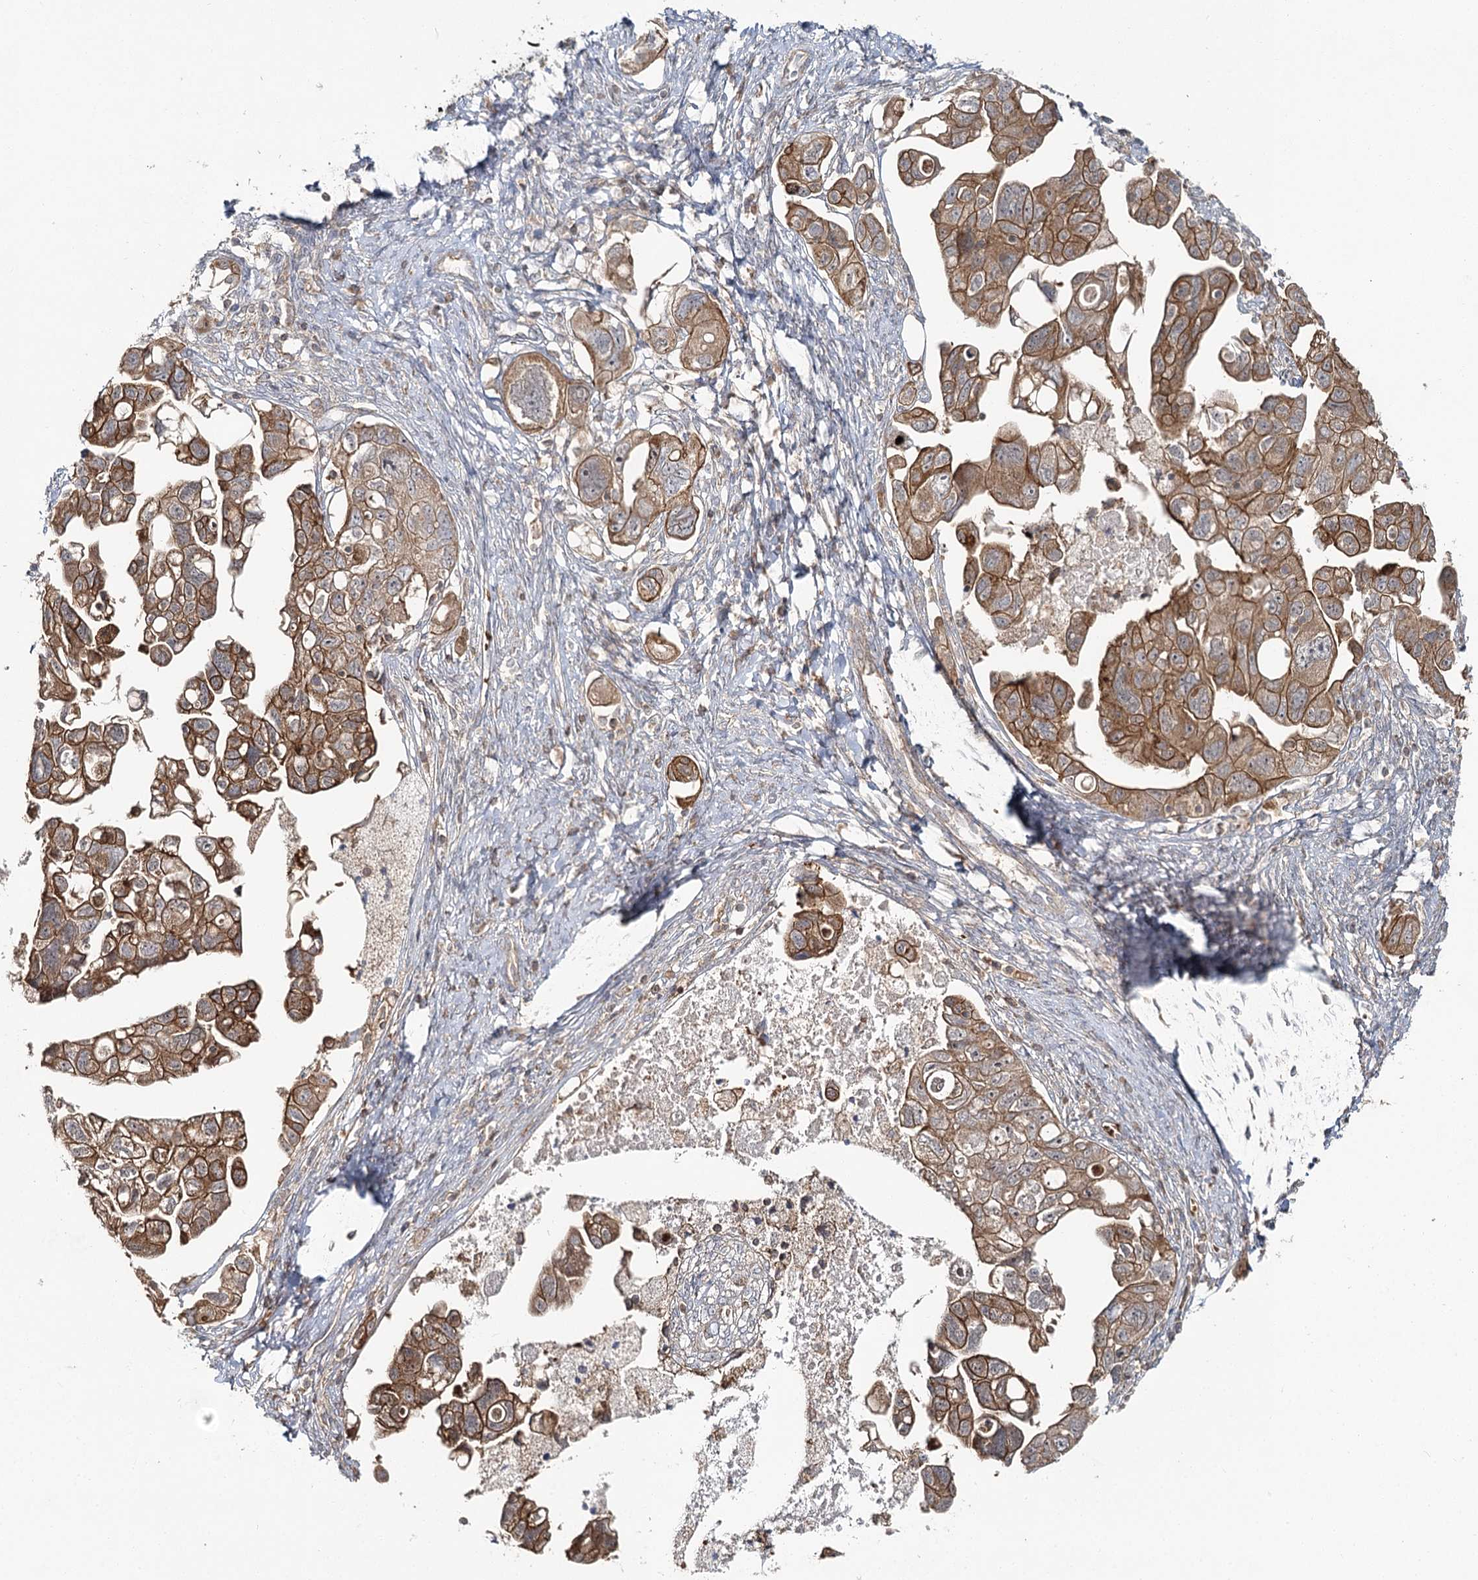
{"staining": {"intensity": "moderate", "quantity": ">75%", "location": "cytoplasmic/membranous"}, "tissue": "ovarian cancer", "cell_type": "Tumor cells", "image_type": "cancer", "snomed": [{"axis": "morphology", "description": "Carcinoma, NOS"}, {"axis": "morphology", "description": "Cystadenocarcinoma, serous, NOS"}, {"axis": "topography", "description": "Ovary"}], "caption": "IHC histopathology image of neoplastic tissue: human ovarian cancer stained using immunohistochemistry exhibits medium levels of moderate protein expression localized specifically in the cytoplasmic/membranous of tumor cells, appearing as a cytoplasmic/membranous brown color.", "gene": "PCBD2", "patient": {"sex": "female", "age": 69}}